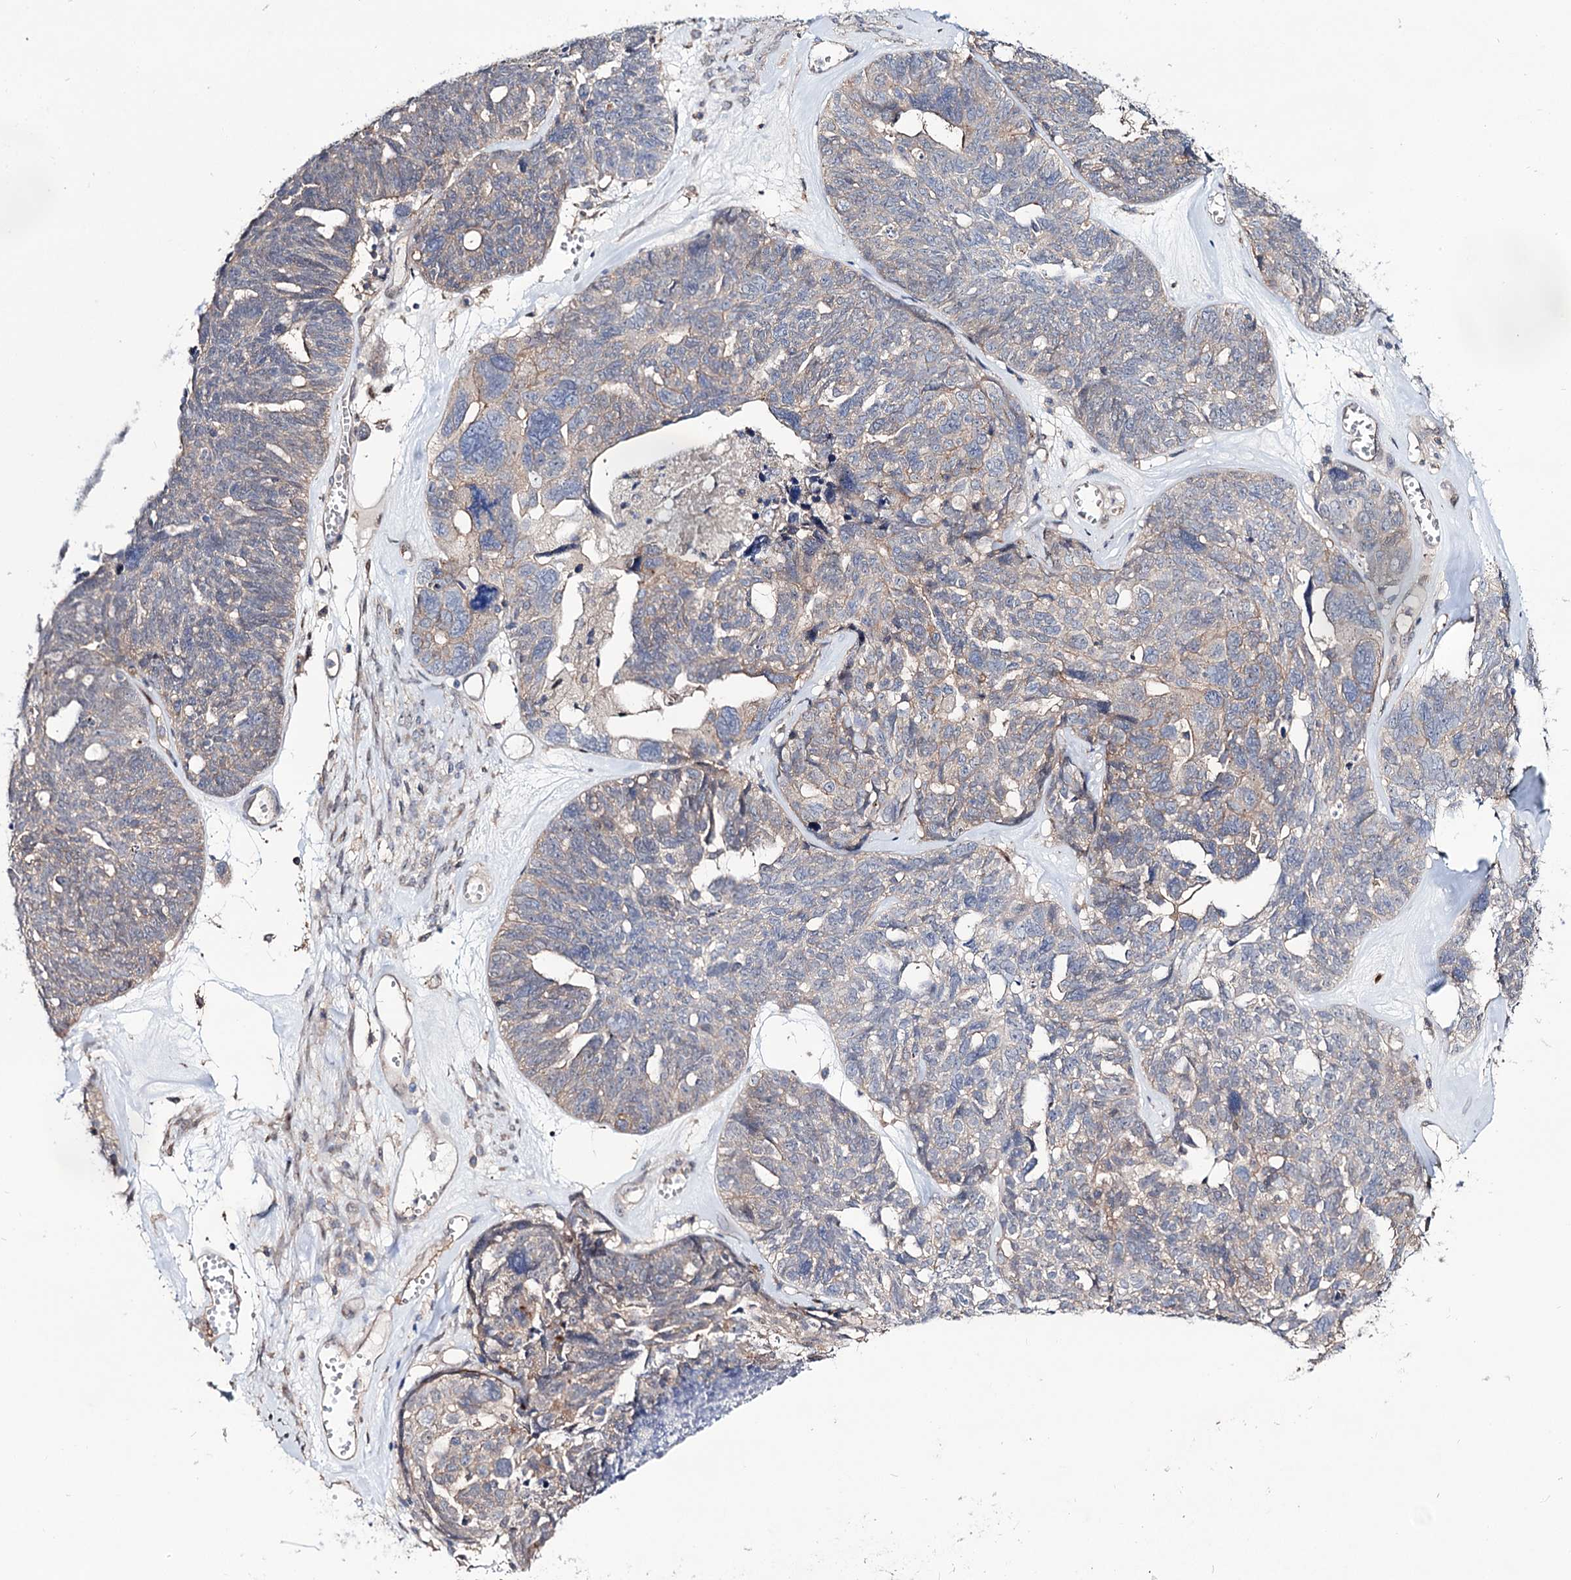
{"staining": {"intensity": "weak", "quantity": "25%-75%", "location": "cytoplasmic/membranous"}, "tissue": "ovarian cancer", "cell_type": "Tumor cells", "image_type": "cancer", "snomed": [{"axis": "morphology", "description": "Cystadenocarcinoma, serous, NOS"}, {"axis": "topography", "description": "Ovary"}], "caption": "Ovarian cancer (serous cystadenocarcinoma) stained for a protein shows weak cytoplasmic/membranous positivity in tumor cells.", "gene": "SEC24A", "patient": {"sex": "female", "age": 79}}